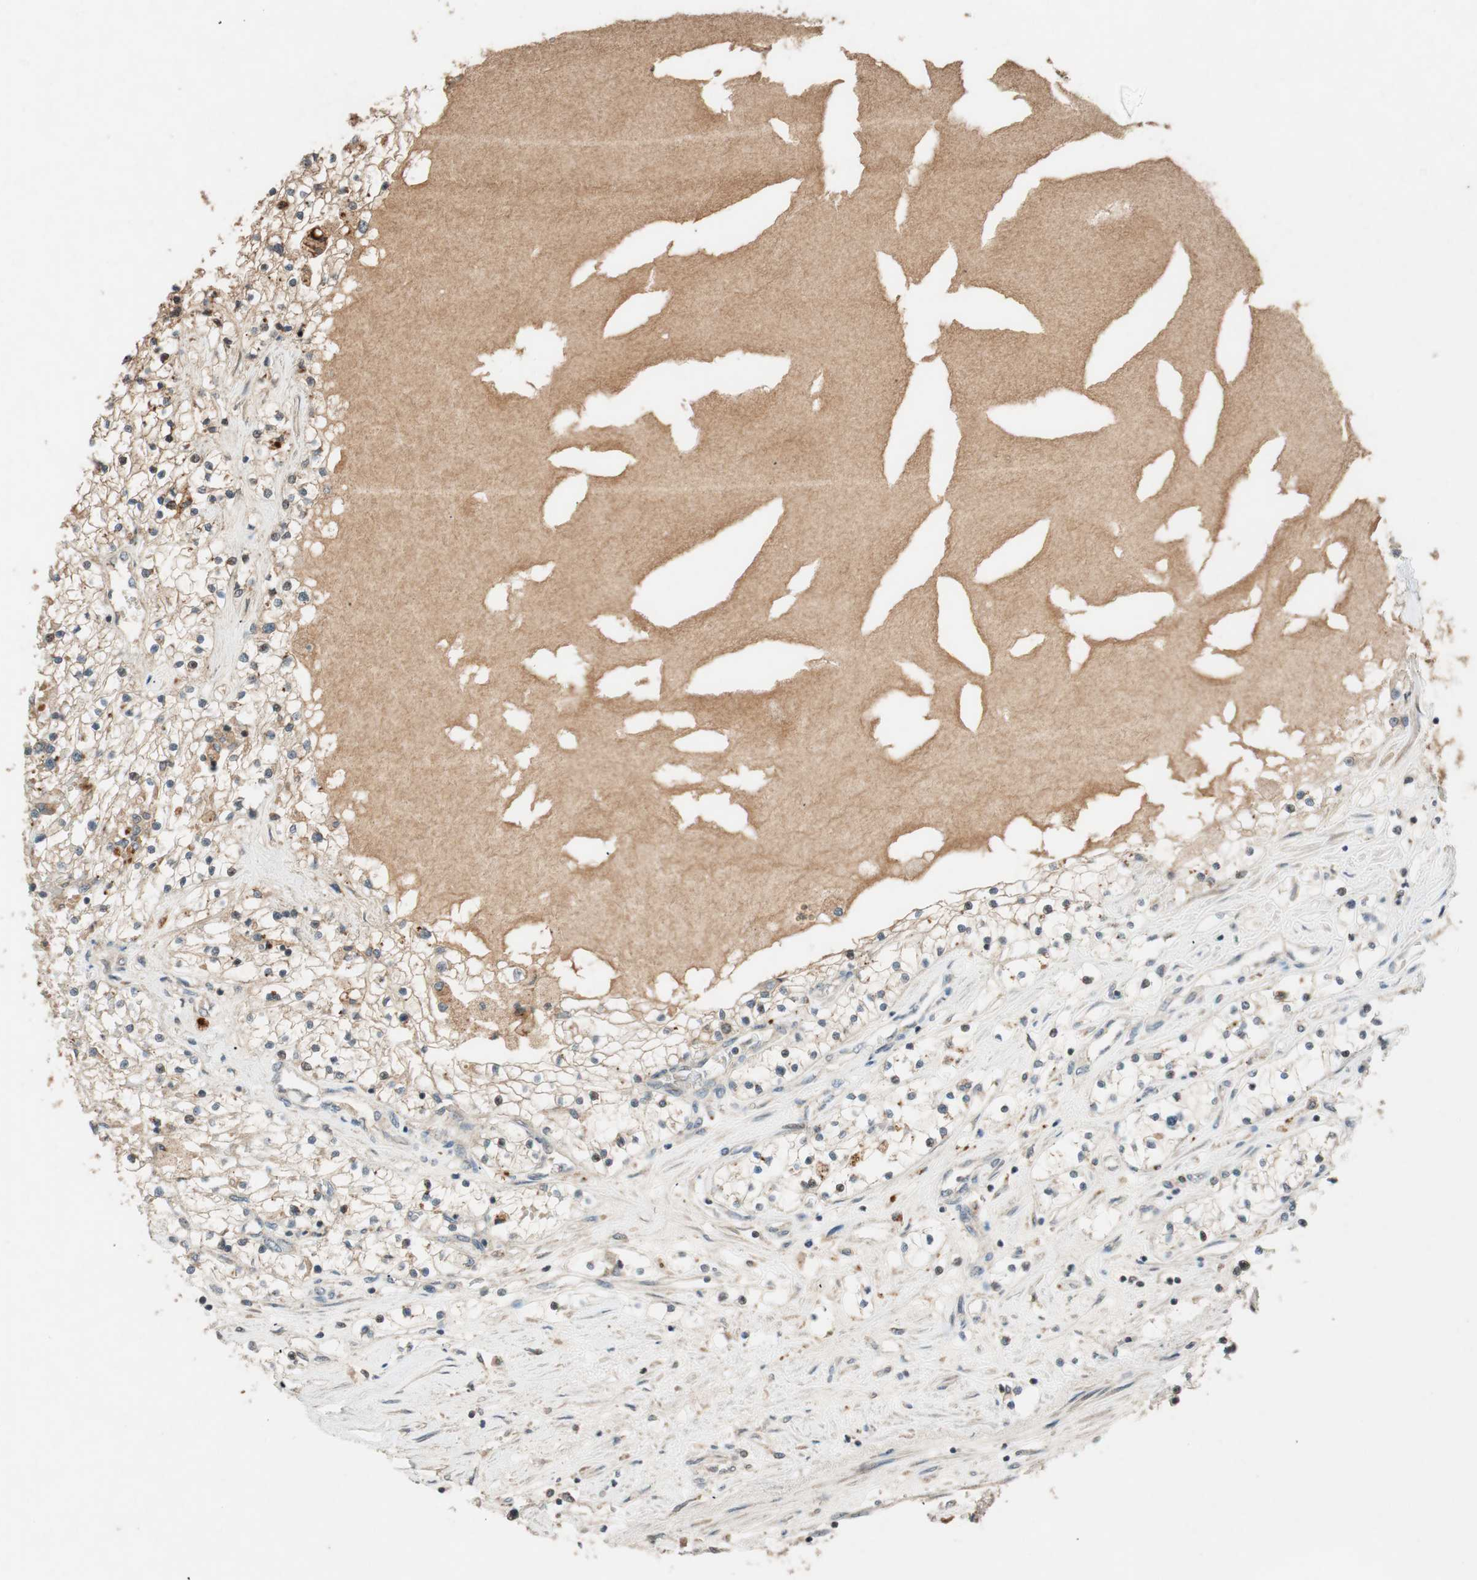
{"staining": {"intensity": "weak", "quantity": ">75%", "location": "cytoplasmic/membranous"}, "tissue": "renal cancer", "cell_type": "Tumor cells", "image_type": "cancer", "snomed": [{"axis": "morphology", "description": "Adenocarcinoma, NOS"}, {"axis": "topography", "description": "Kidney"}], "caption": "Immunohistochemical staining of human renal cancer (adenocarcinoma) displays low levels of weak cytoplasmic/membranous expression in about >75% of tumor cells.", "gene": "GLB1", "patient": {"sex": "male", "age": 68}}